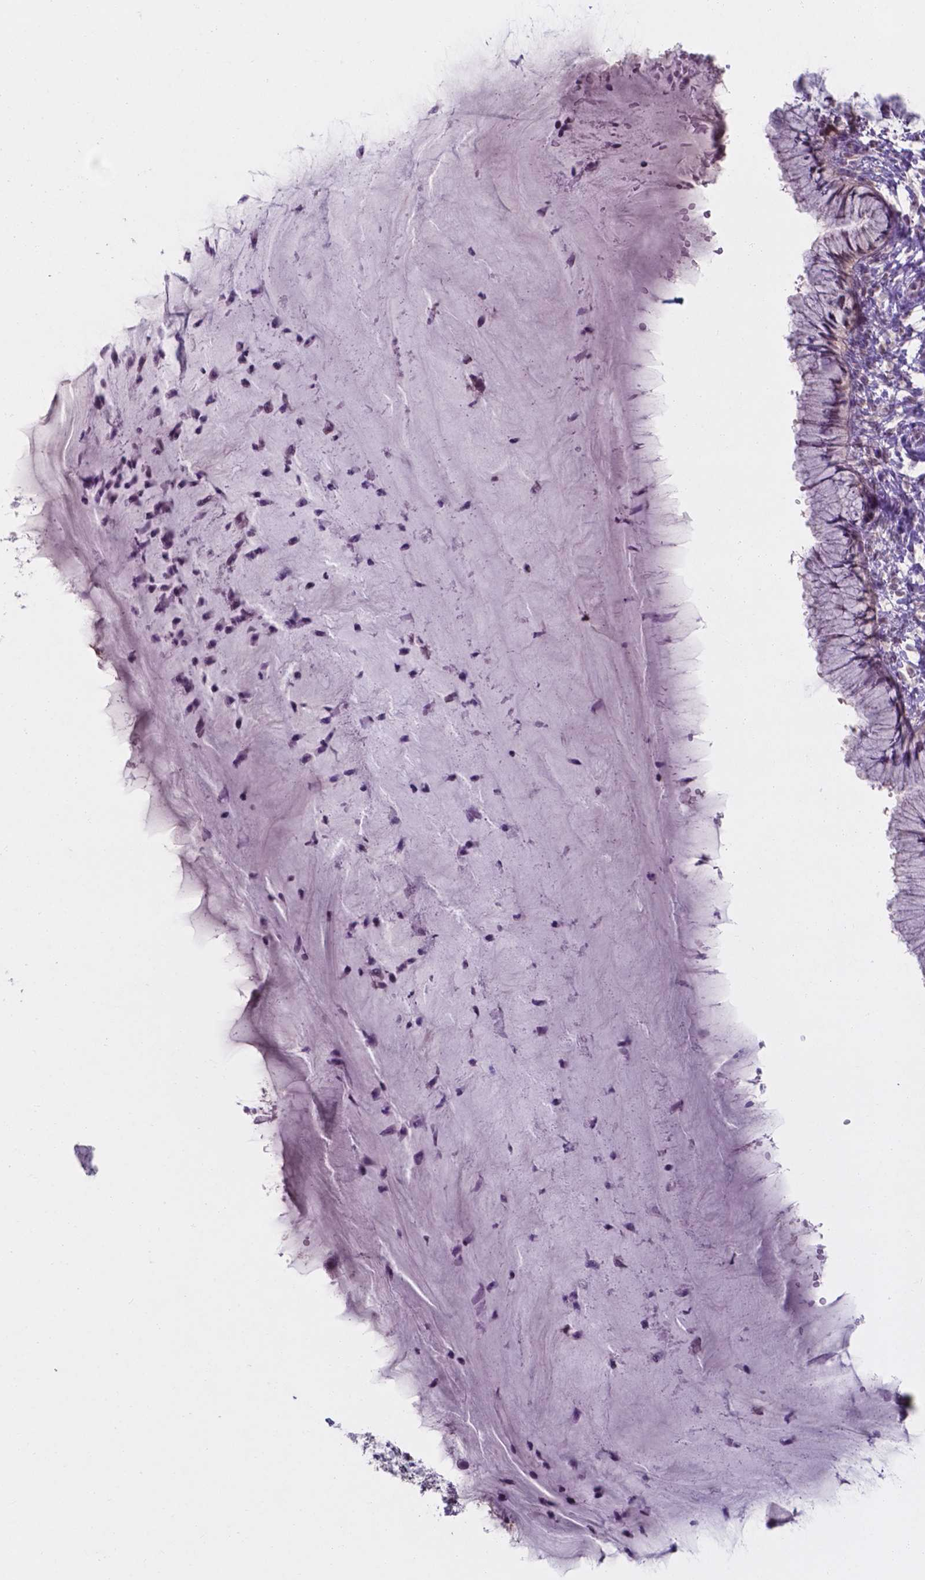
{"staining": {"intensity": "negative", "quantity": "none", "location": "none"}, "tissue": "cervix", "cell_type": "Glandular cells", "image_type": "normal", "snomed": [{"axis": "morphology", "description": "Normal tissue, NOS"}, {"axis": "topography", "description": "Cervix"}], "caption": "Immunohistochemistry (IHC) histopathology image of normal cervix: human cervix stained with DAB (3,3'-diaminobenzidine) displays no significant protein positivity in glandular cells. Nuclei are stained in blue.", "gene": "UBE2E2", "patient": {"sex": "female", "age": 37}}